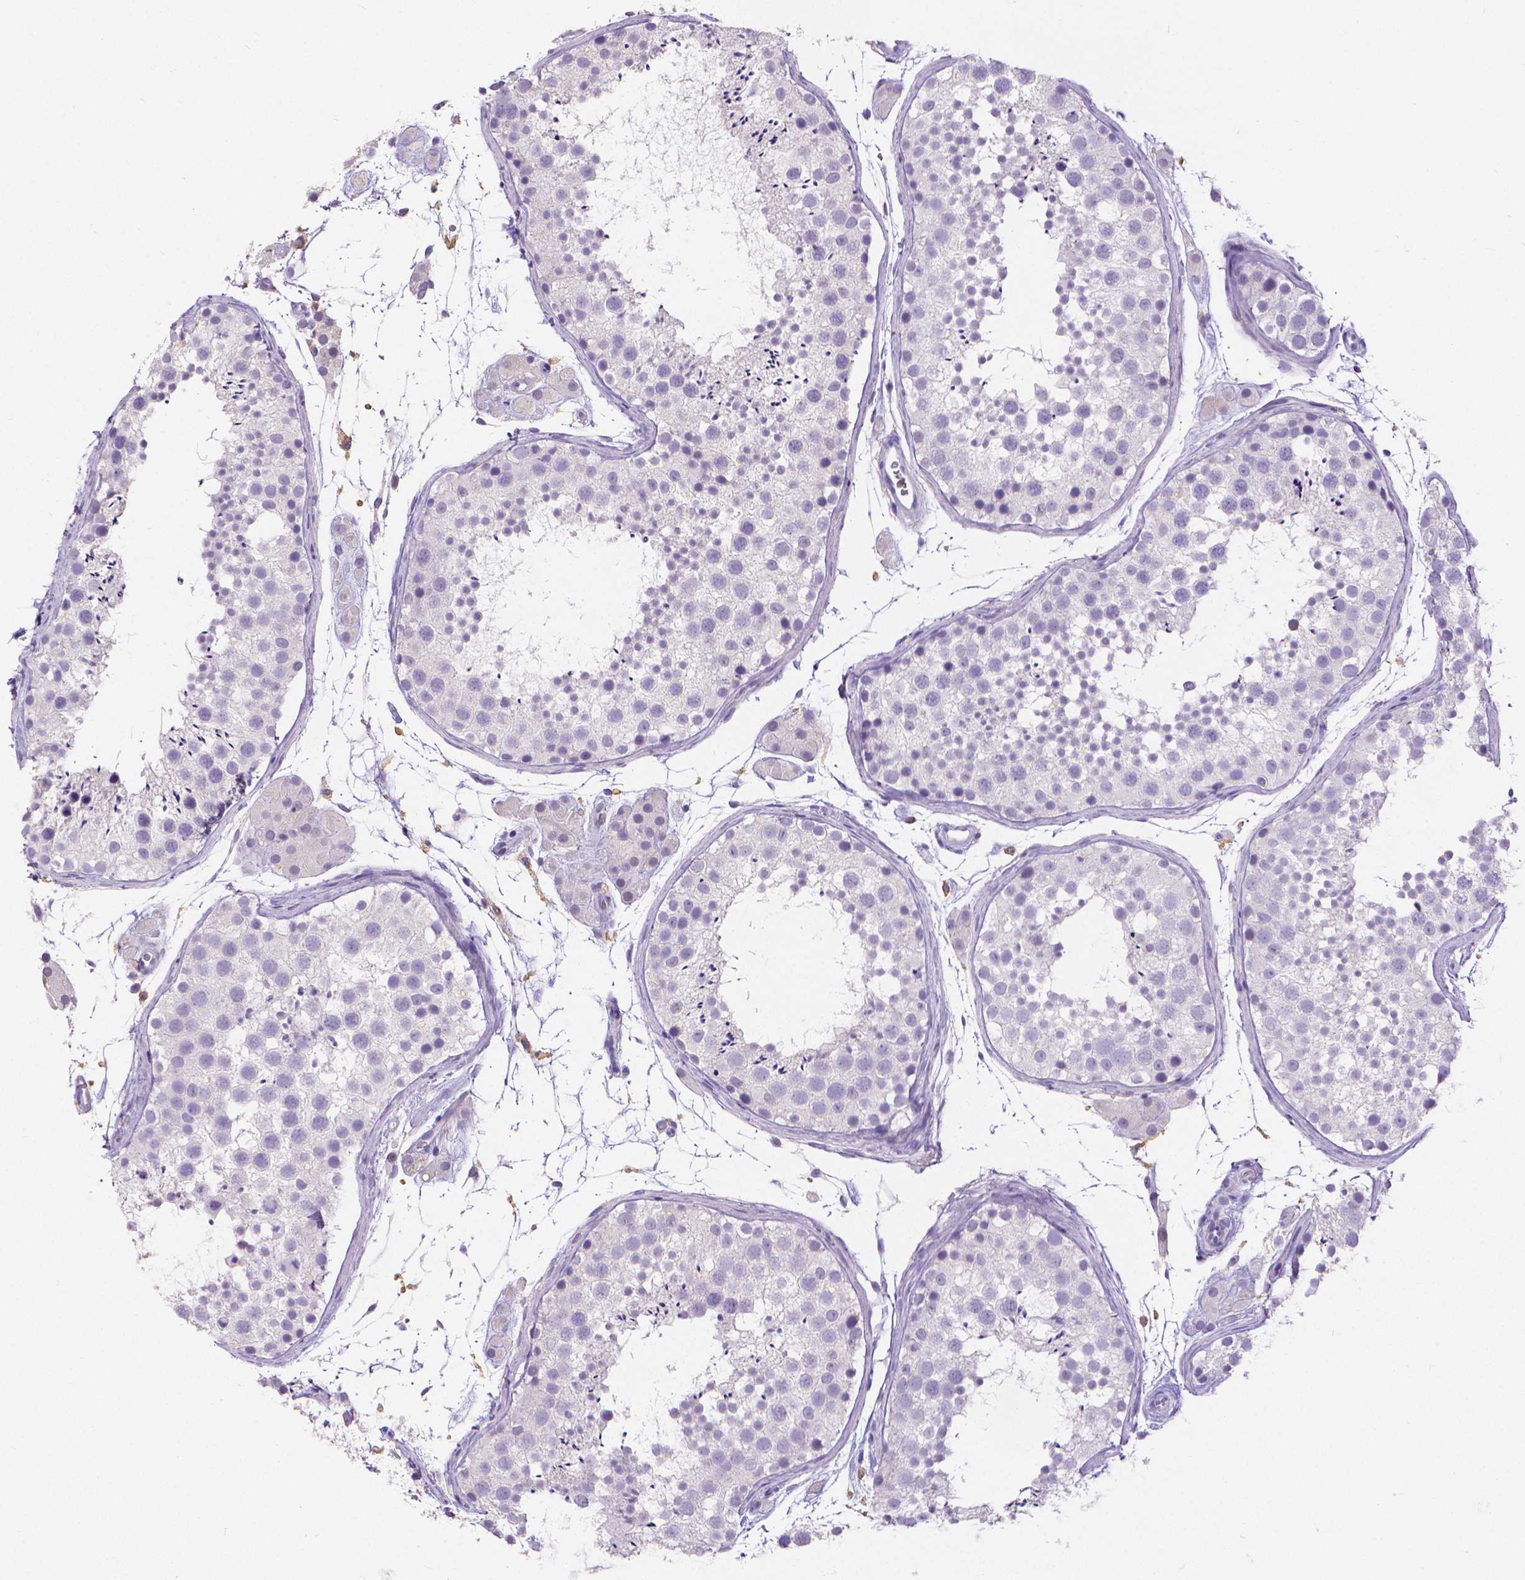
{"staining": {"intensity": "negative", "quantity": "none", "location": "none"}, "tissue": "testis", "cell_type": "Cells in seminiferous ducts", "image_type": "normal", "snomed": [{"axis": "morphology", "description": "Normal tissue, NOS"}, {"axis": "topography", "description": "Testis"}], "caption": "The image reveals no significant expression in cells in seminiferous ducts of testis.", "gene": "CD4", "patient": {"sex": "male", "age": 41}}